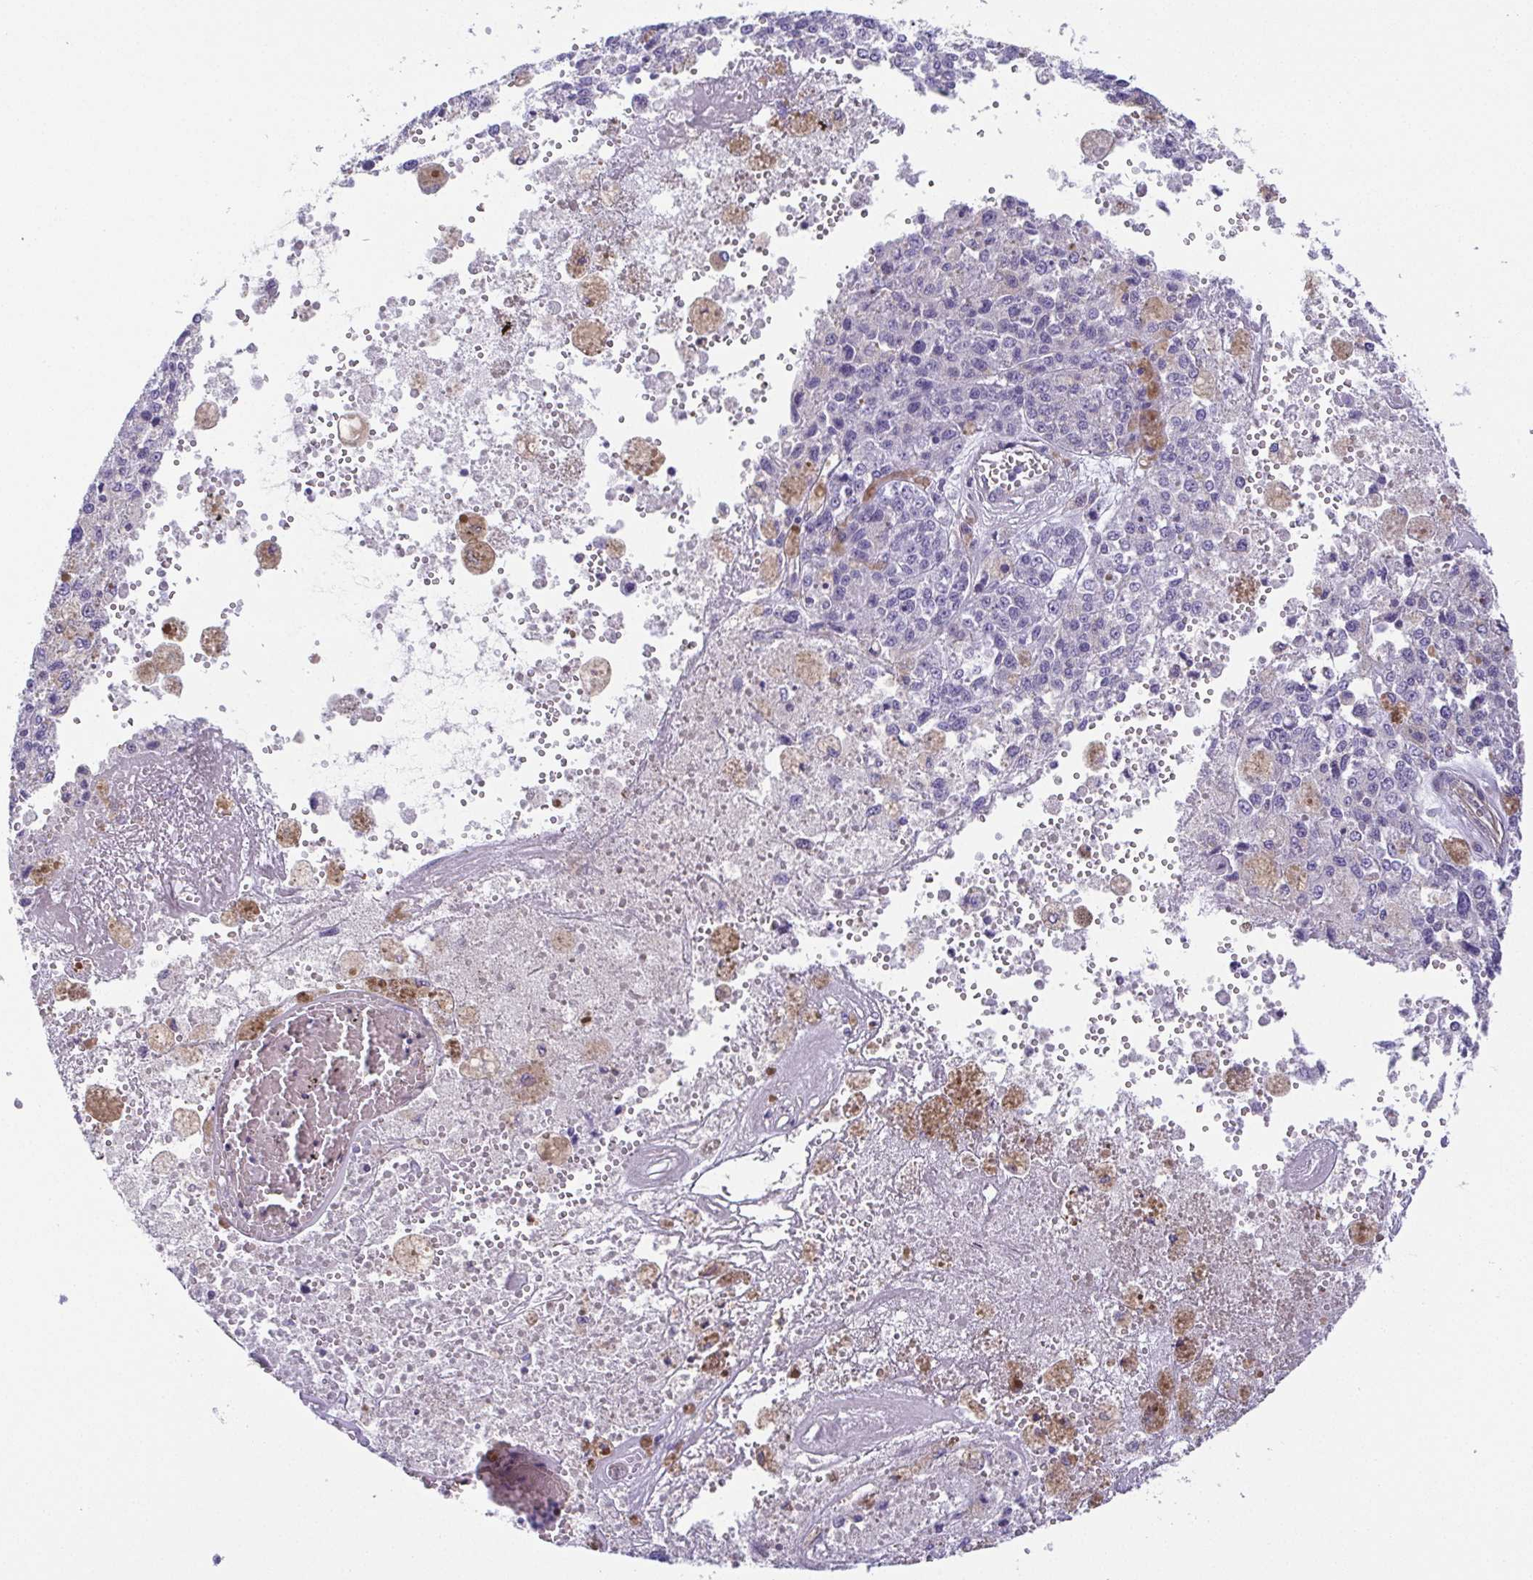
{"staining": {"intensity": "negative", "quantity": "none", "location": "none"}, "tissue": "melanoma", "cell_type": "Tumor cells", "image_type": "cancer", "snomed": [{"axis": "morphology", "description": "Malignant melanoma, Metastatic site"}, {"axis": "topography", "description": "Lymph node"}], "caption": "Immunohistochemical staining of malignant melanoma (metastatic site) reveals no significant positivity in tumor cells.", "gene": "MYL6", "patient": {"sex": "female", "age": 64}}